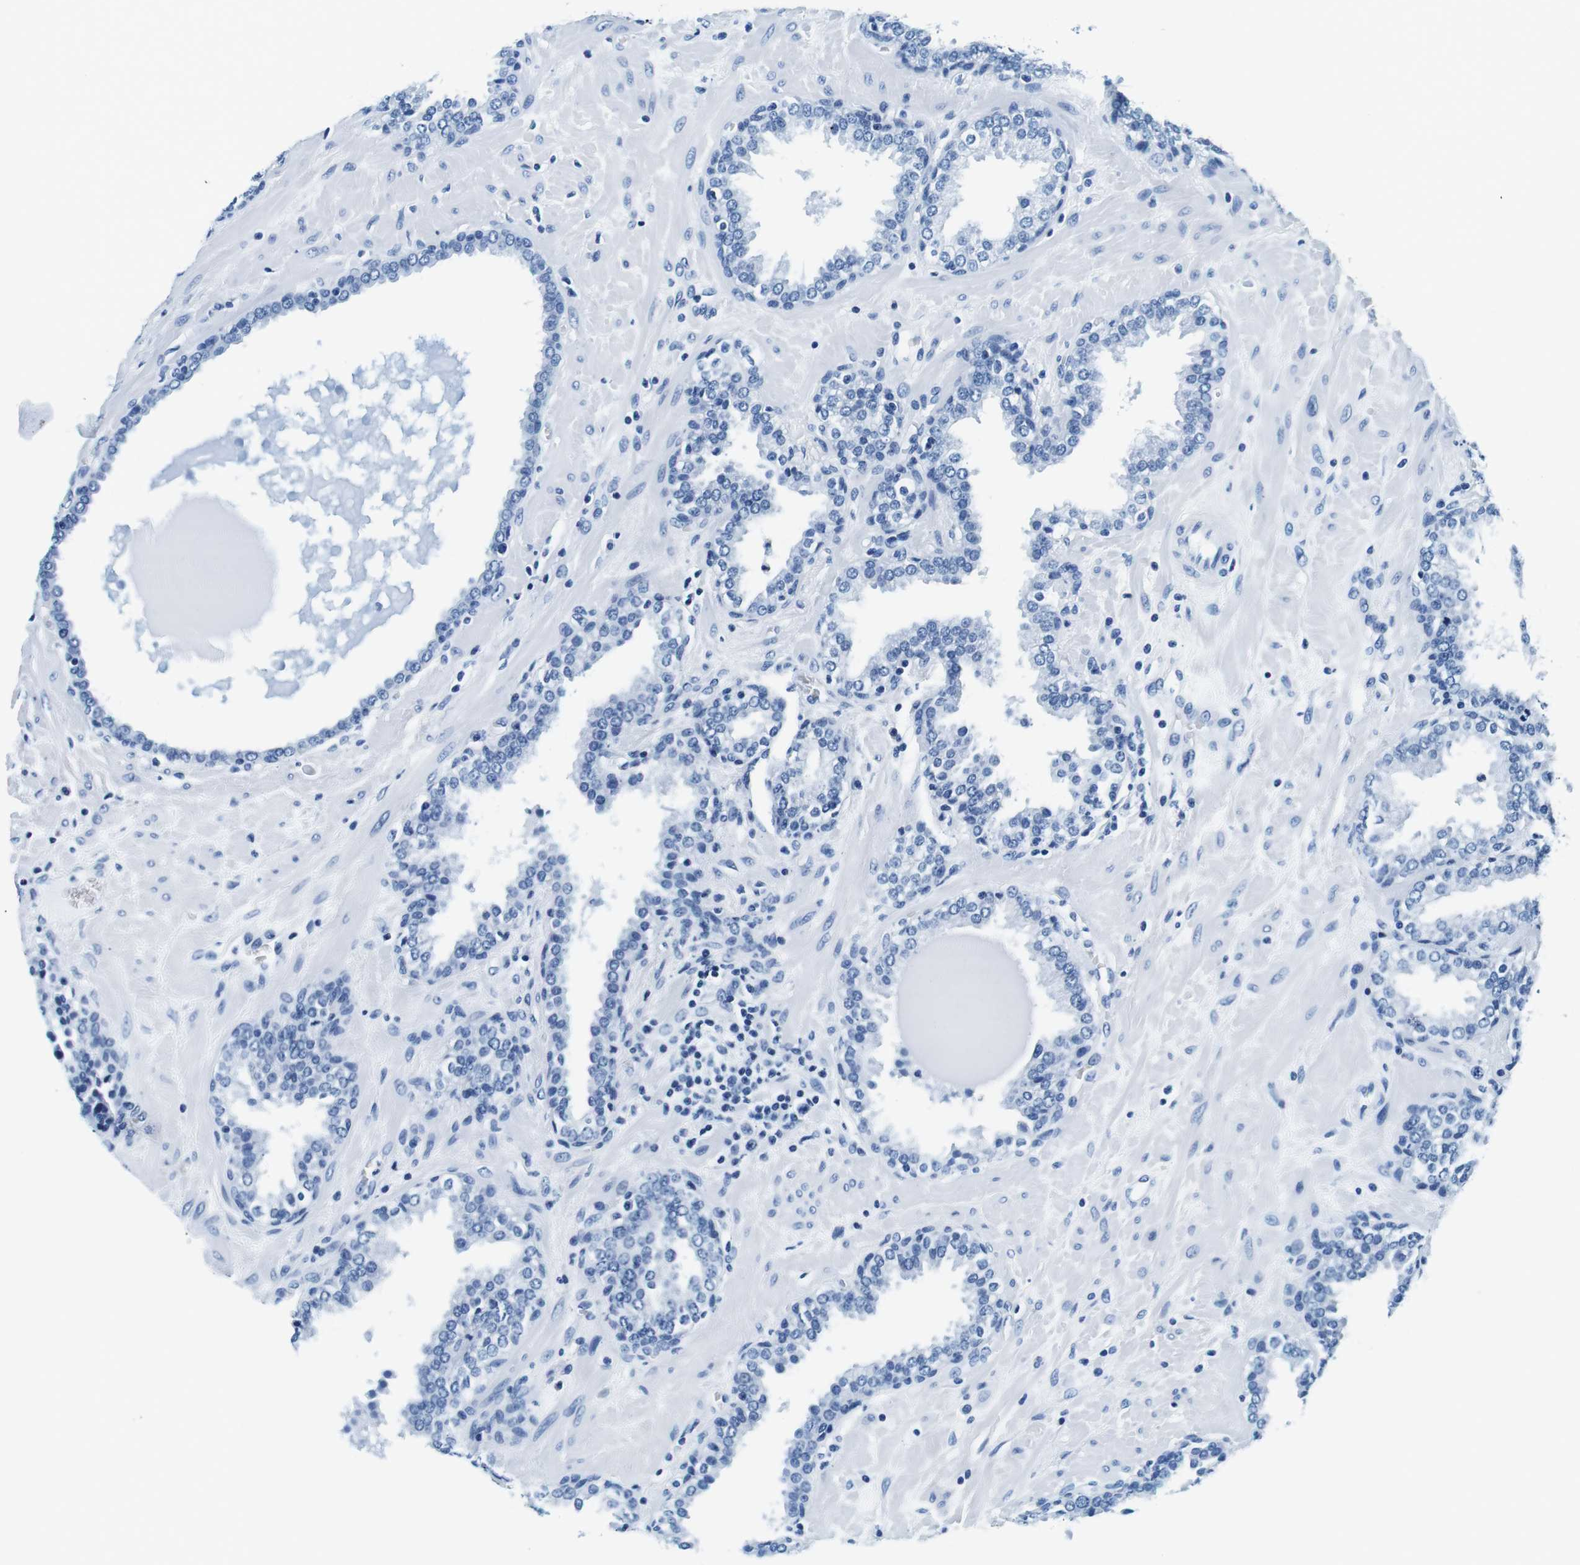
{"staining": {"intensity": "negative", "quantity": "none", "location": "none"}, "tissue": "prostate", "cell_type": "Glandular cells", "image_type": "normal", "snomed": [{"axis": "morphology", "description": "Normal tissue, NOS"}, {"axis": "topography", "description": "Prostate"}], "caption": "This is an IHC micrograph of benign prostate. There is no positivity in glandular cells.", "gene": "ELANE", "patient": {"sex": "male", "age": 51}}